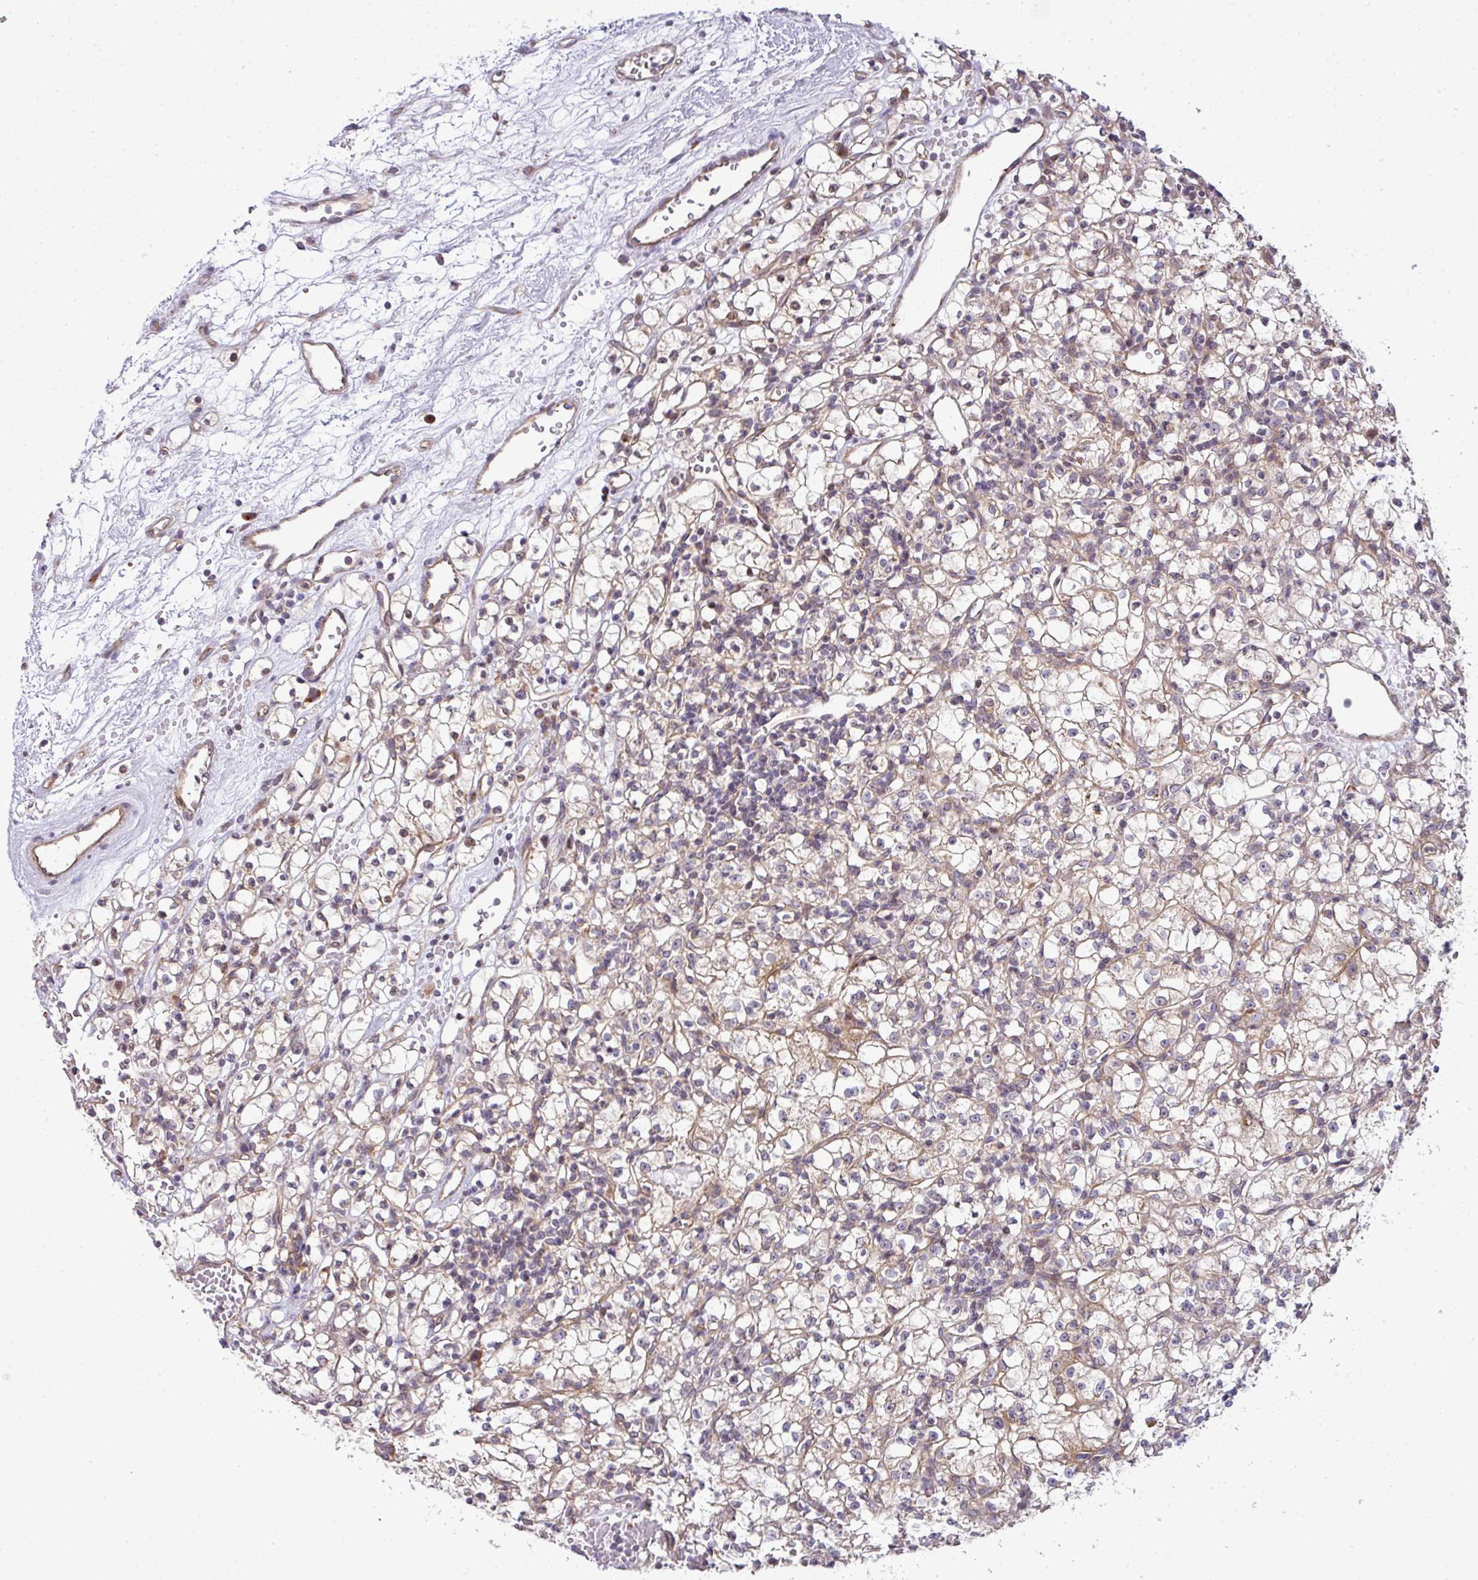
{"staining": {"intensity": "weak", "quantity": "25%-75%", "location": "cytoplasmic/membranous"}, "tissue": "renal cancer", "cell_type": "Tumor cells", "image_type": "cancer", "snomed": [{"axis": "morphology", "description": "Adenocarcinoma, NOS"}, {"axis": "topography", "description": "Kidney"}], "caption": "Immunohistochemistry (IHC) staining of renal cancer, which reveals low levels of weak cytoplasmic/membranous positivity in about 25%-75% of tumor cells indicating weak cytoplasmic/membranous protein positivity. The staining was performed using DAB (3,3'-diaminobenzidine) (brown) for protein detection and nuclei were counterstained in hematoxylin (blue).", "gene": "TIMMDC1", "patient": {"sex": "female", "age": 59}}